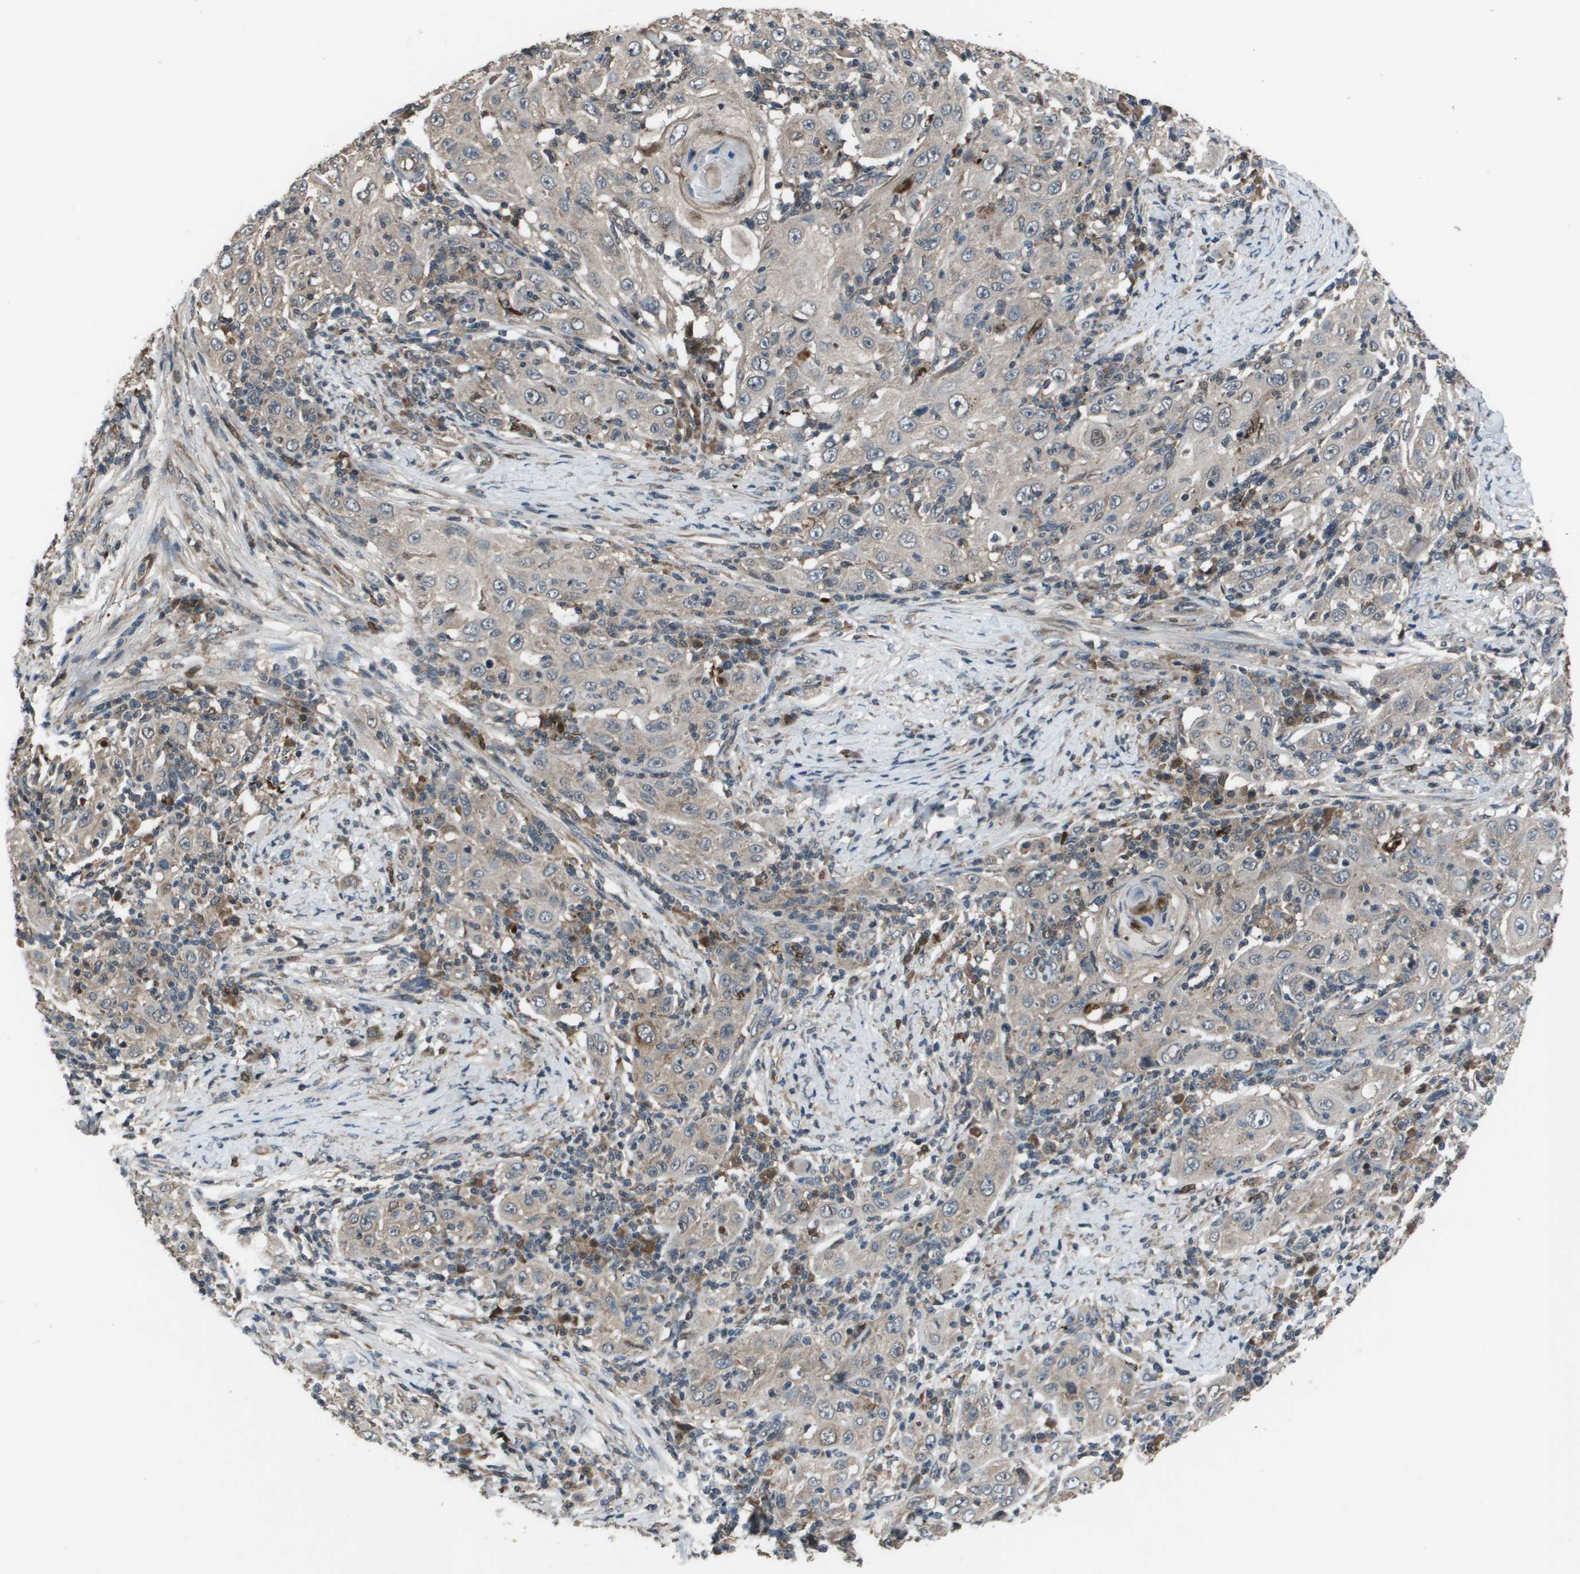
{"staining": {"intensity": "negative", "quantity": "none", "location": "none"}, "tissue": "skin cancer", "cell_type": "Tumor cells", "image_type": "cancer", "snomed": [{"axis": "morphology", "description": "Squamous cell carcinoma, NOS"}, {"axis": "topography", "description": "Skin"}], "caption": "Immunohistochemical staining of human skin cancer demonstrates no significant positivity in tumor cells.", "gene": "GOSR2", "patient": {"sex": "female", "age": 88}}